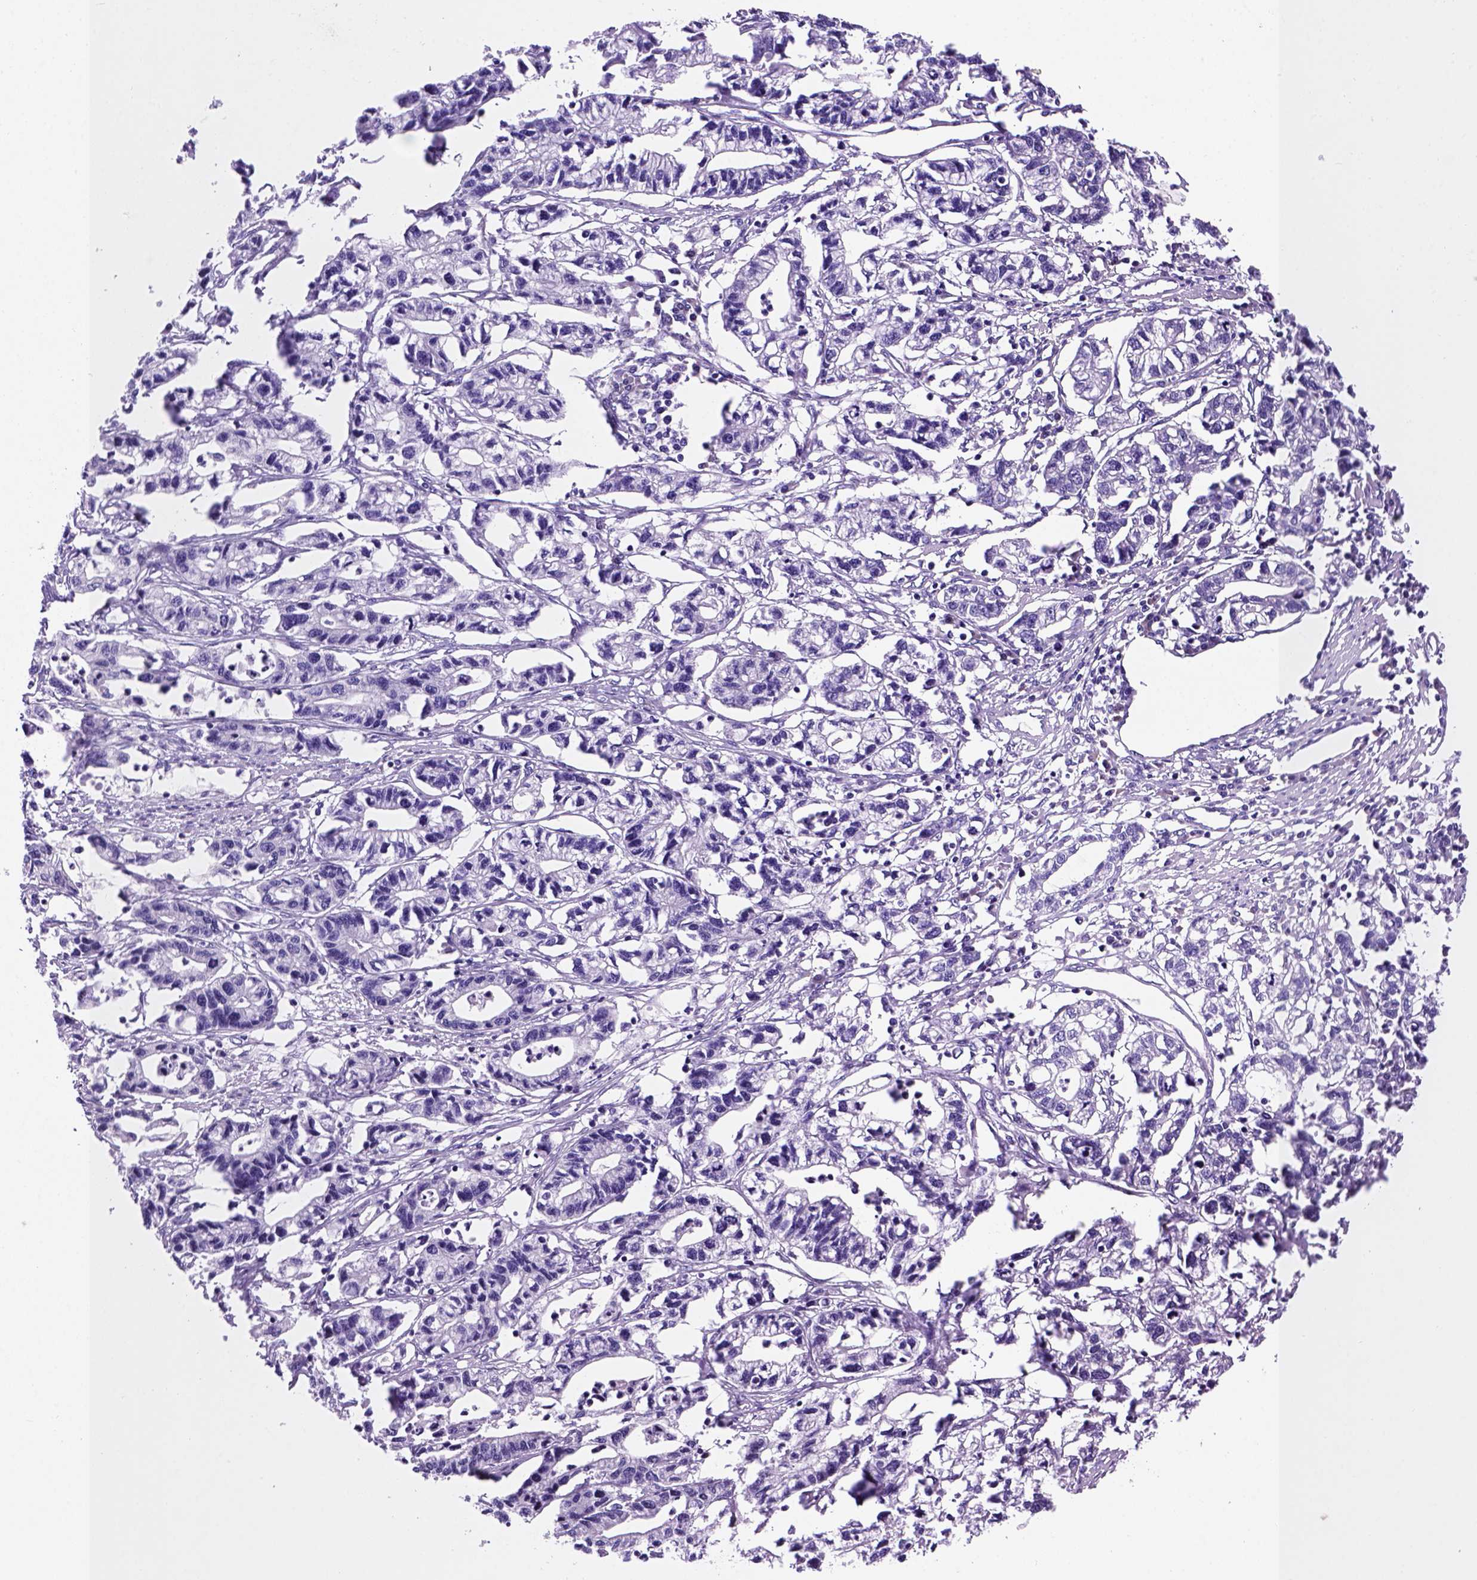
{"staining": {"intensity": "negative", "quantity": "none", "location": "none"}, "tissue": "stomach cancer", "cell_type": "Tumor cells", "image_type": "cancer", "snomed": [{"axis": "morphology", "description": "Adenocarcinoma, NOS"}, {"axis": "topography", "description": "Stomach"}], "caption": "Tumor cells show no significant protein expression in adenocarcinoma (stomach).", "gene": "FAM81B", "patient": {"sex": "male", "age": 83}}